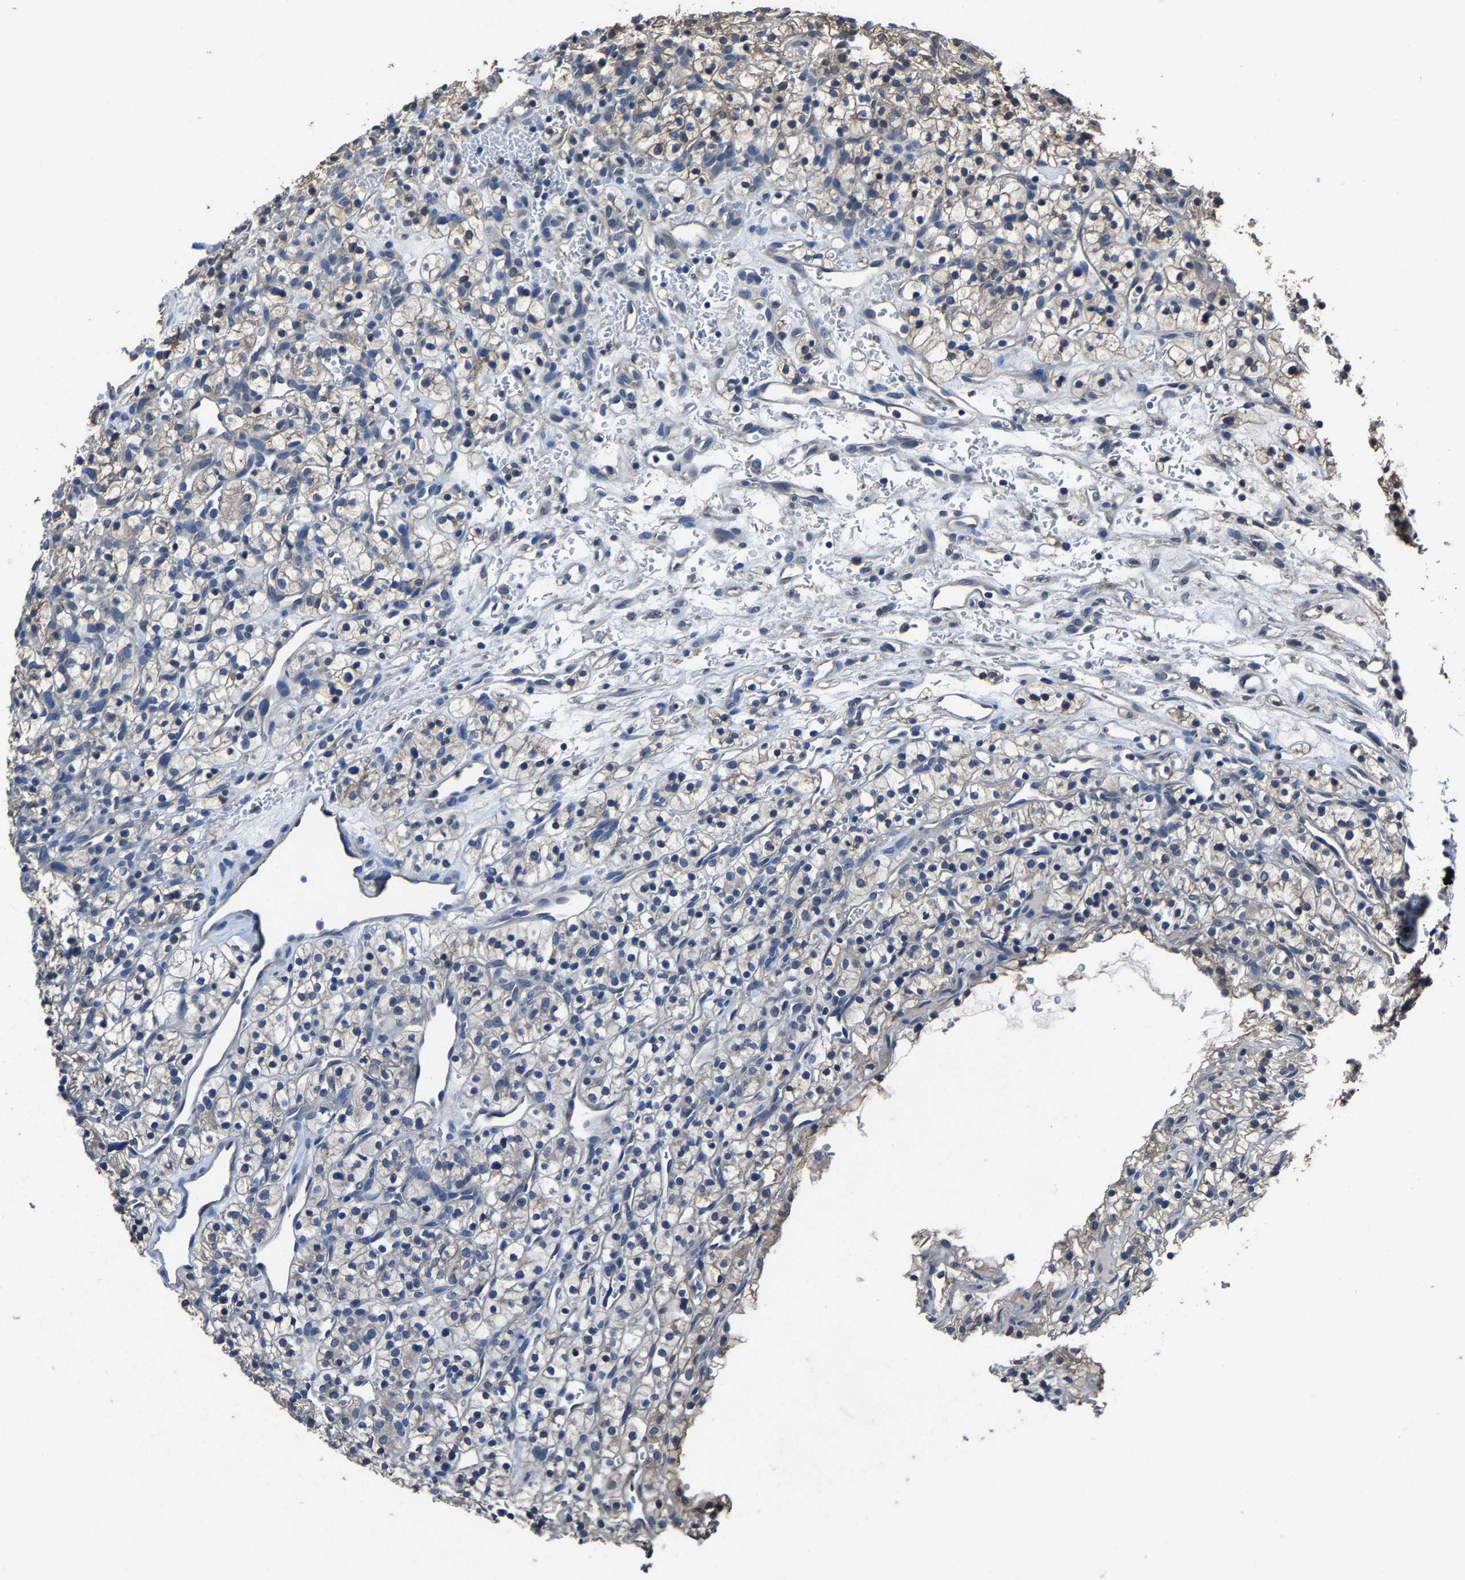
{"staining": {"intensity": "weak", "quantity": "<25%", "location": "cytoplasmic/membranous"}, "tissue": "renal cancer", "cell_type": "Tumor cells", "image_type": "cancer", "snomed": [{"axis": "morphology", "description": "Adenocarcinoma, NOS"}, {"axis": "topography", "description": "Kidney"}], "caption": "IHC micrograph of human adenocarcinoma (renal) stained for a protein (brown), which shows no expression in tumor cells.", "gene": "STRBP", "patient": {"sex": "female", "age": 57}}